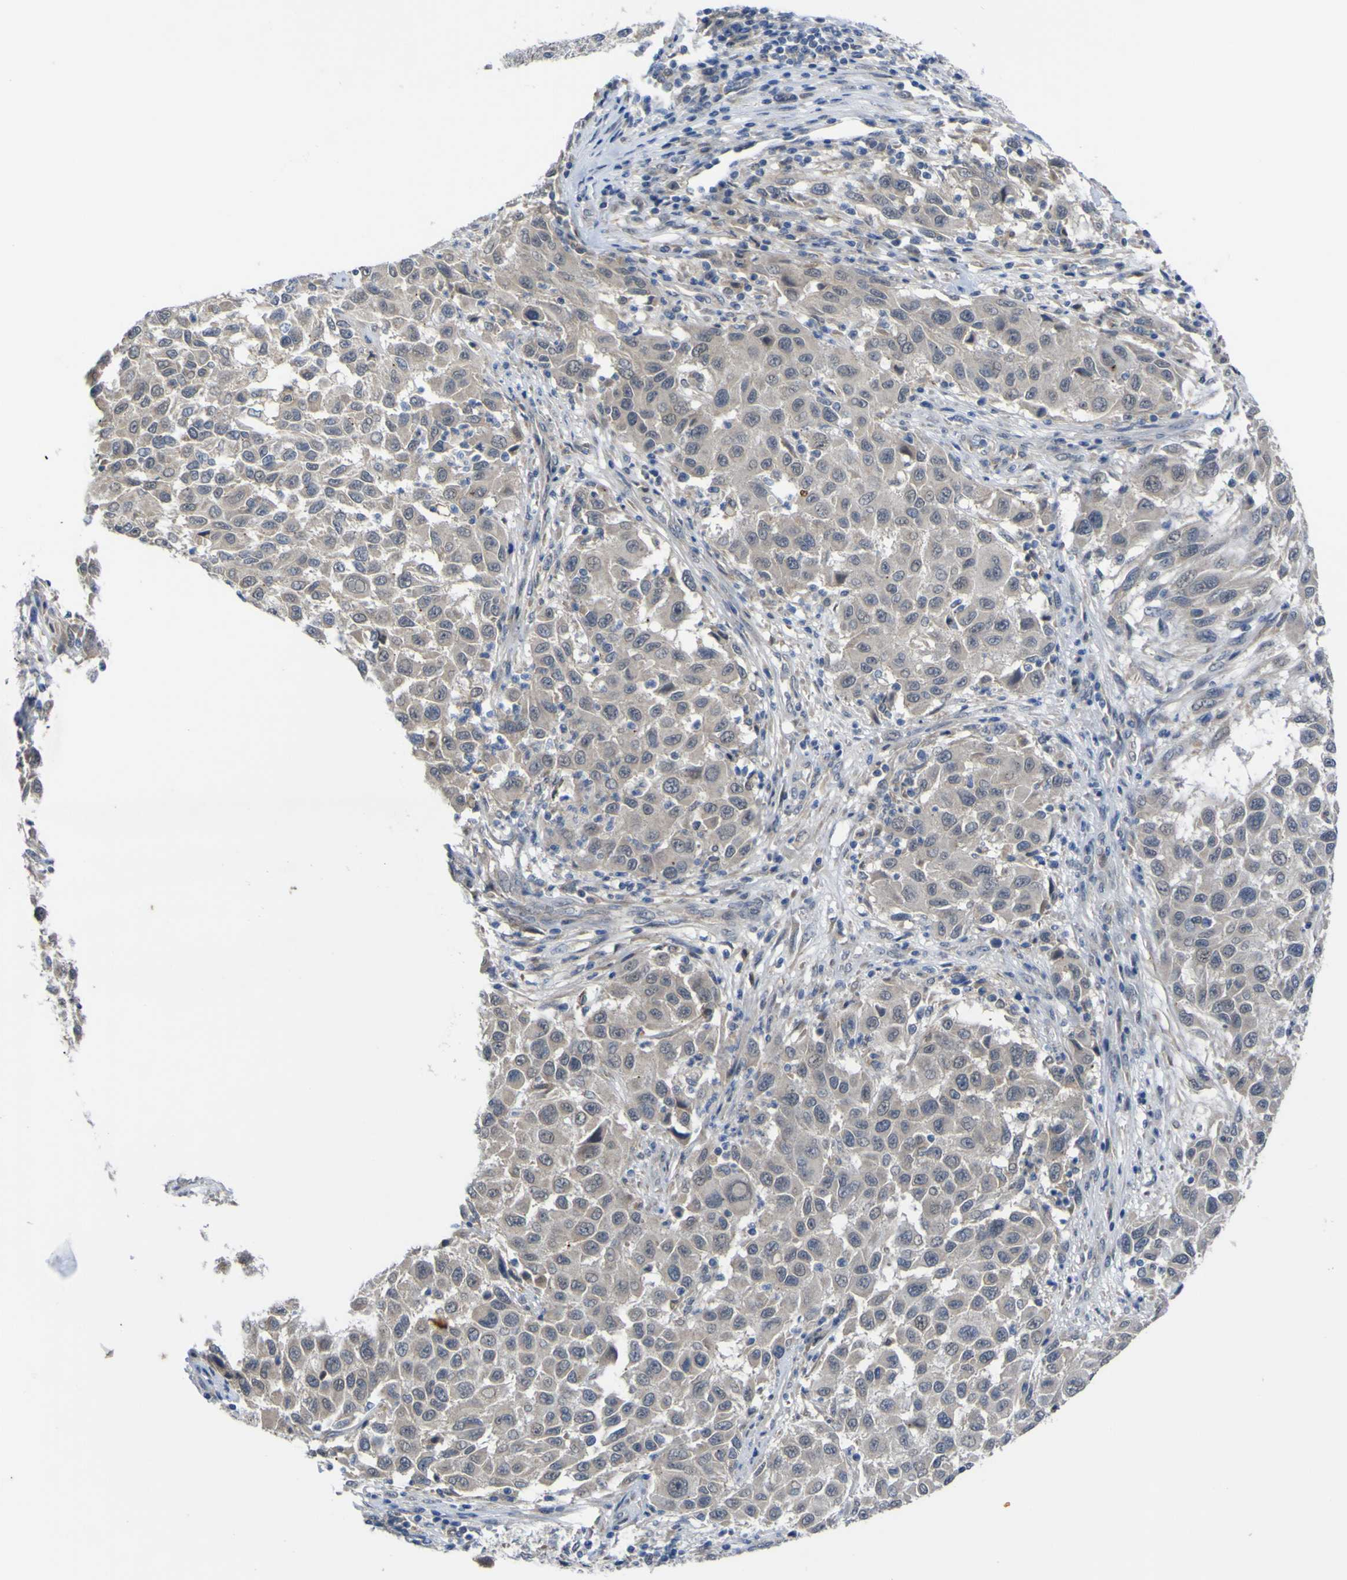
{"staining": {"intensity": "negative", "quantity": "none", "location": "none"}, "tissue": "melanoma", "cell_type": "Tumor cells", "image_type": "cancer", "snomed": [{"axis": "morphology", "description": "Malignant melanoma, Metastatic site"}, {"axis": "topography", "description": "Lymph node"}], "caption": "Human malignant melanoma (metastatic site) stained for a protein using immunohistochemistry shows no expression in tumor cells.", "gene": "TNFRSF11A", "patient": {"sex": "male", "age": 61}}